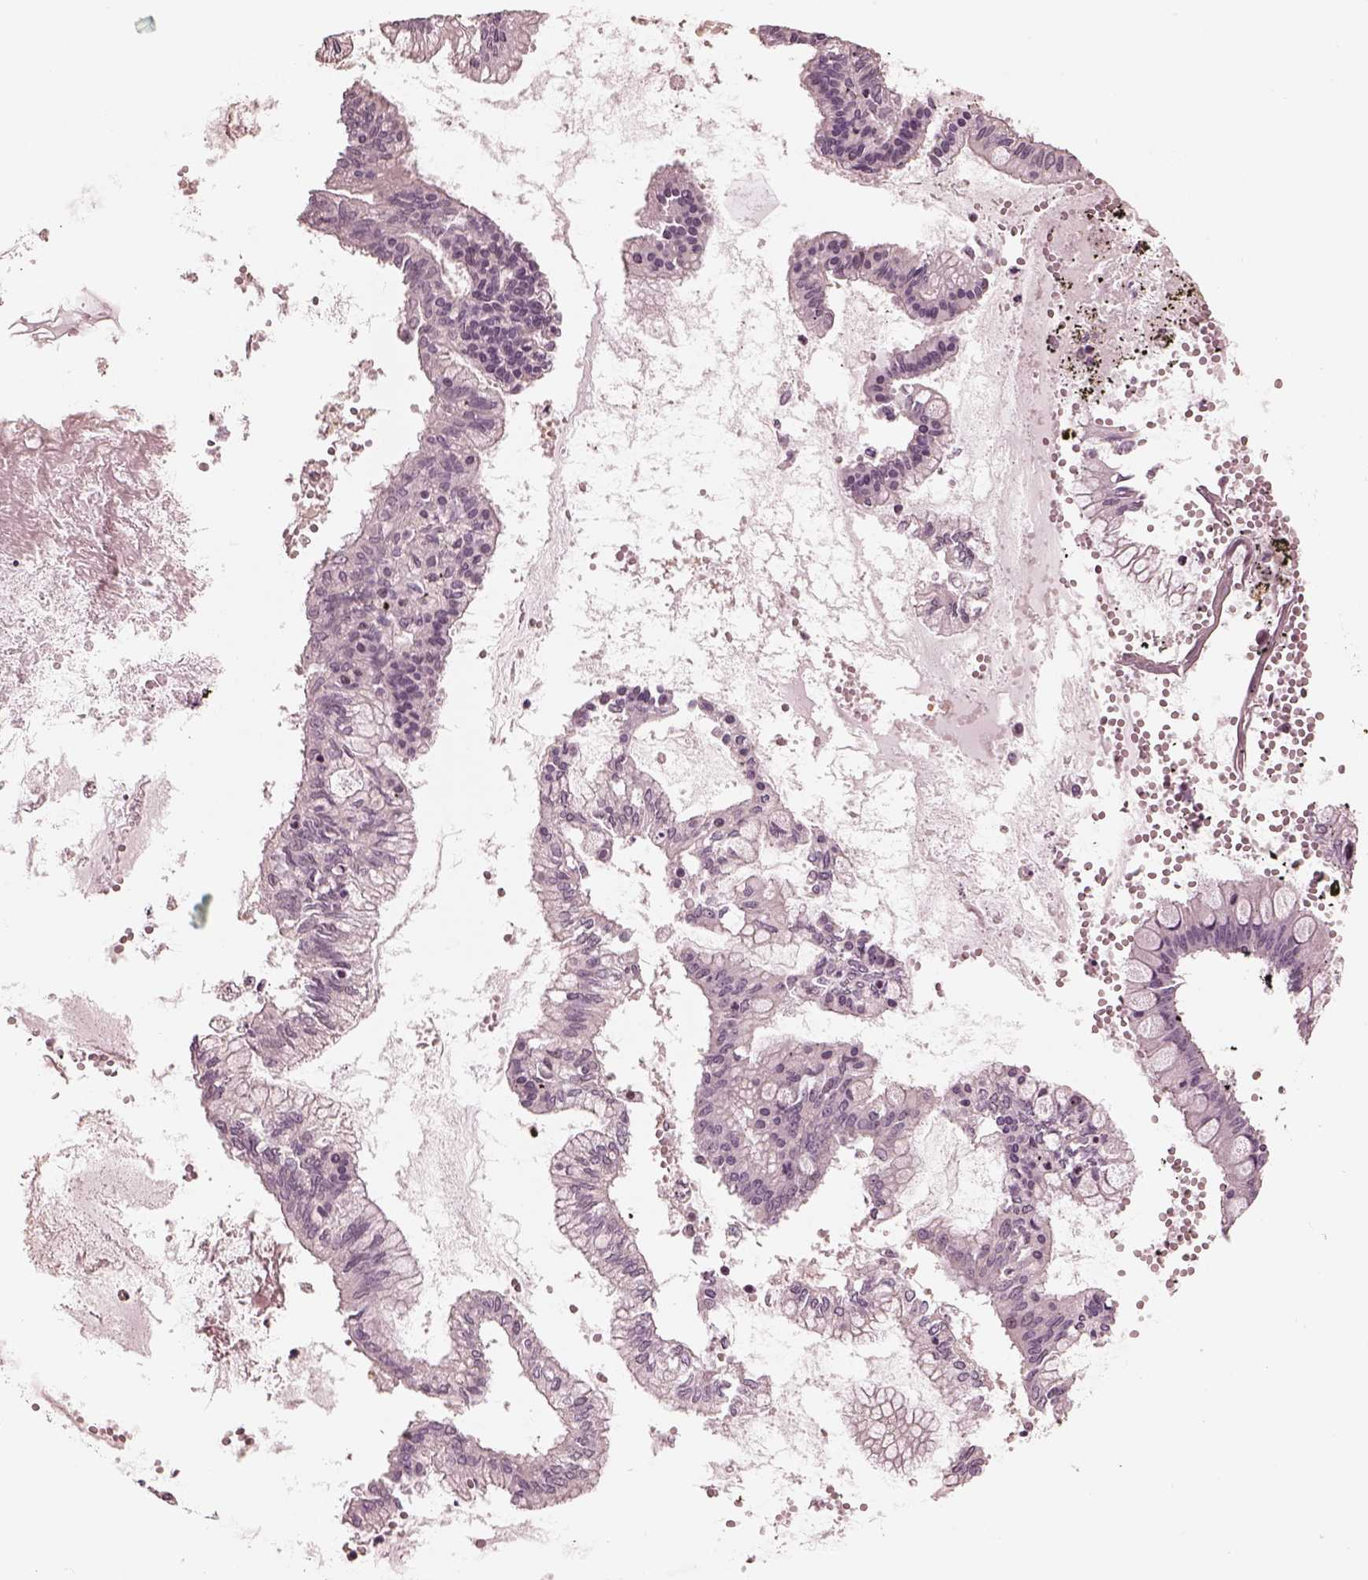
{"staining": {"intensity": "negative", "quantity": "none", "location": "none"}, "tissue": "ovarian cancer", "cell_type": "Tumor cells", "image_type": "cancer", "snomed": [{"axis": "morphology", "description": "Cystadenocarcinoma, mucinous, NOS"}, {"axis": "topography", "description": "Ovary"}], "caption": "DAB (3,3'-diaminobenzidine) immunohistochemical staining of human ovarian mucinous cystadenocarcinoma shows no significant staining in tumor cells. Brightfield microscopy of immunohistochemistry (IHC) stained with DAB (3,3'-diaminobenzidine) (brown) and hematoxylin (blue), captured at high magnification.", "gene": "IQCG", "patient": {"sex": "female", "age": 67}}